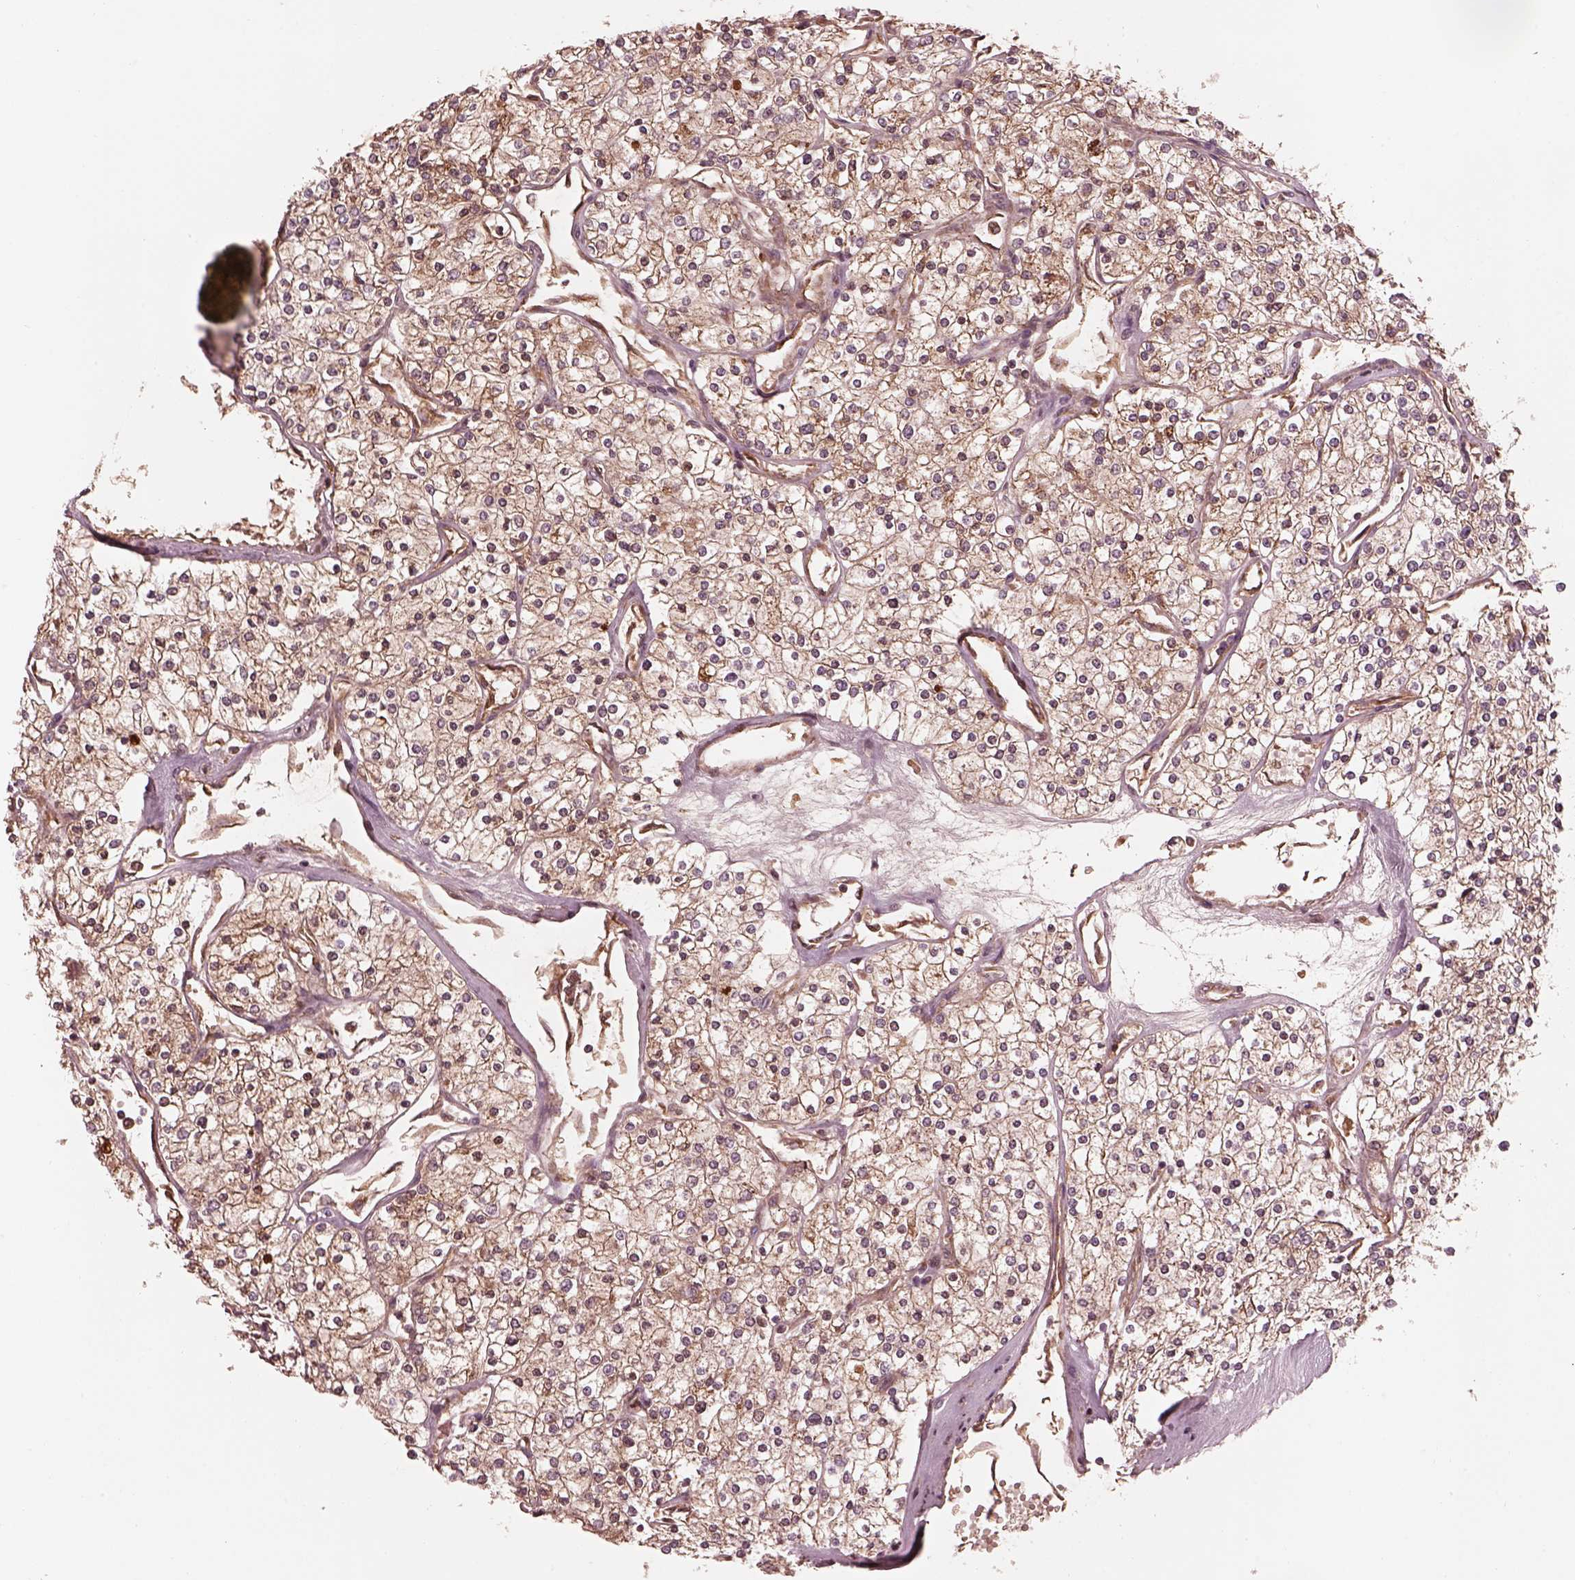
{"staining": {"intensity": "weak", "quantity": ">75%", "location": "cytoplasmic/membranous"}, "tissue": "renal cancer", "cell_type": "Tumor cells", "image_type": "cancer", "snomed": [{"axis": "morphology", "description": "Adenocarcinoma, NOS"}, {"axis": "topography", "description": "Kidney"}], "caption": "Renal adenocarcinoma stained with immunohistochemistry (IHC) shows weak cytoplasmic/membranous staining in approximately >75% of tumor cells.", "gene": "PIK3R2", "patient": {"sex": "male", "age": 80}}